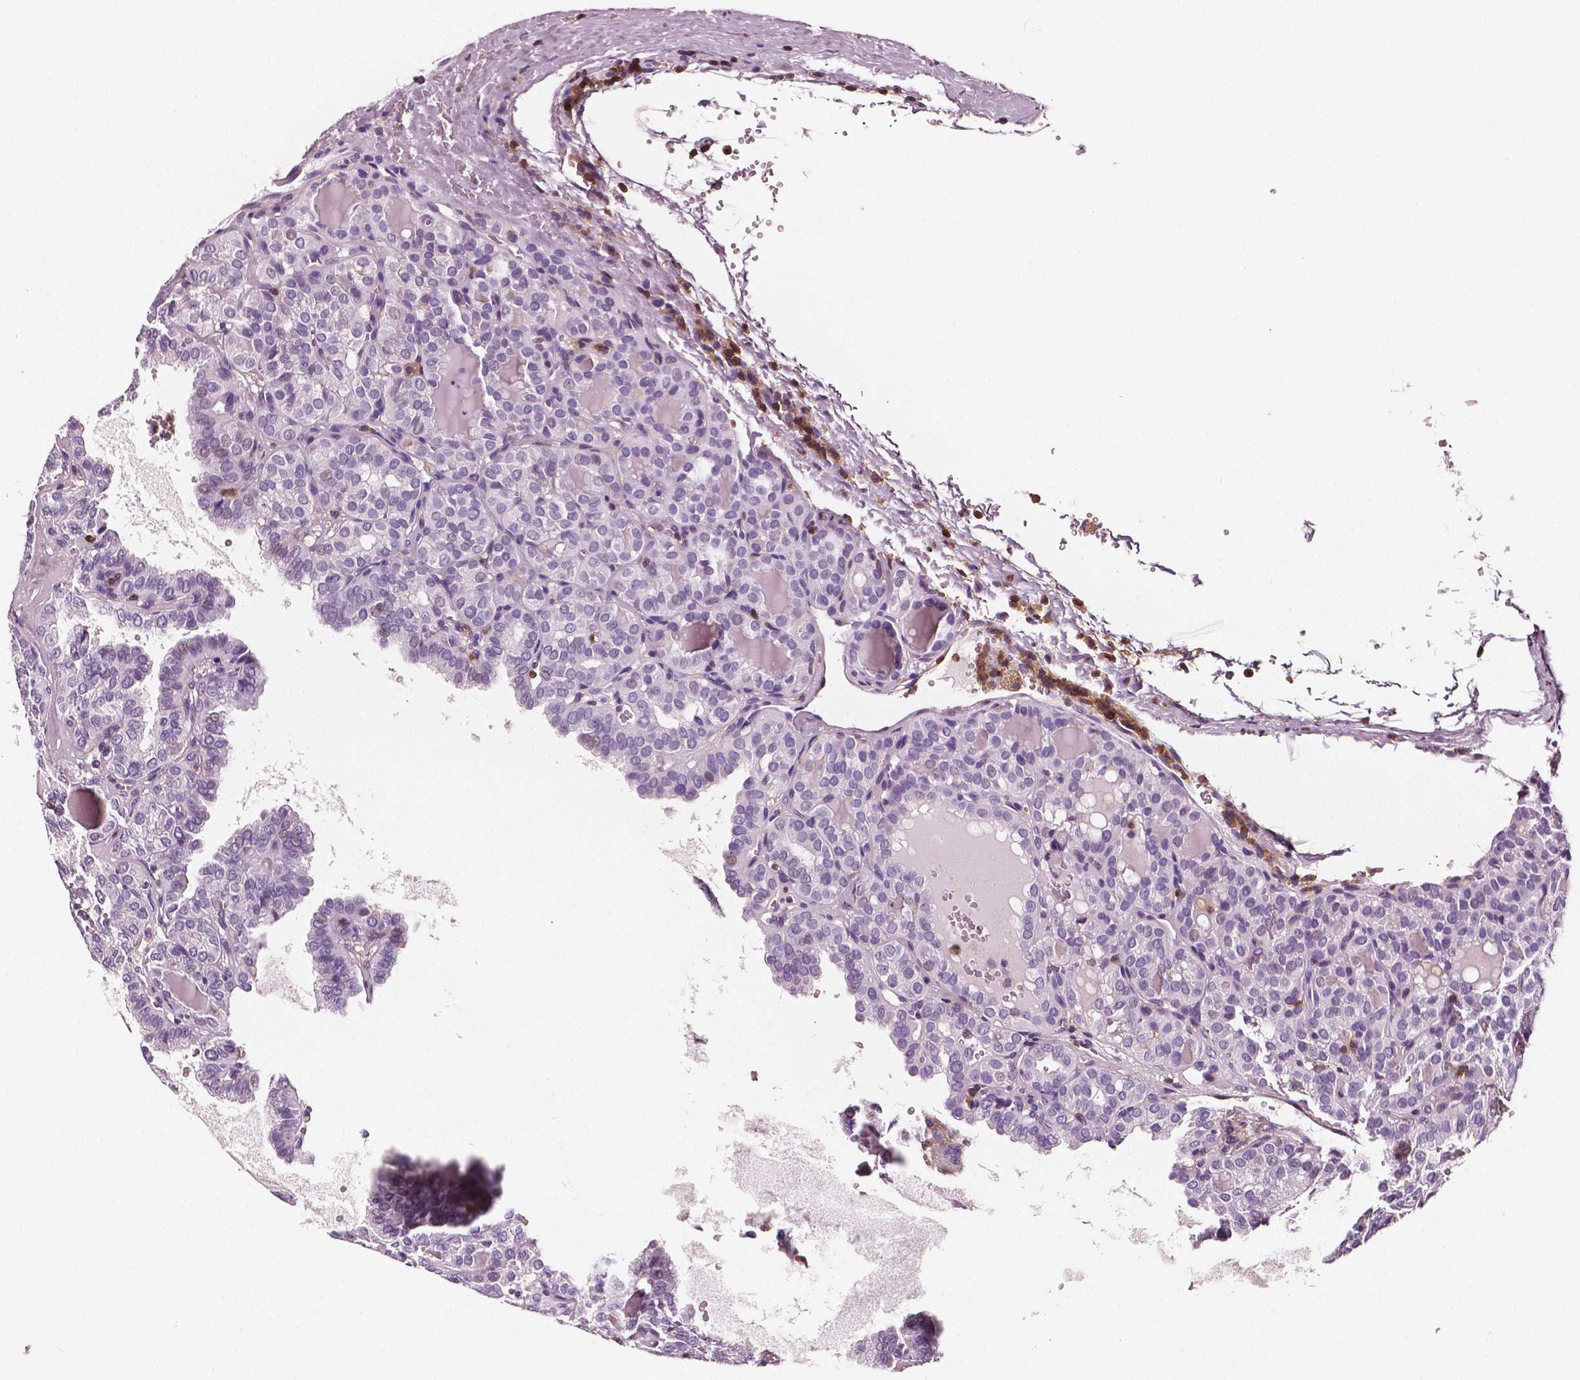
{"staining": {"intensity": "negative", "quantity": "none", "location": "none"}, "tissue": "thyroid cancer", "cell_type": "Tumor cells", "image_type": "cancer", "snomed": [{"axis": "morphology", "description": "Papillary adenocarcinoma, NOS"}, {"axis": "topography", "description": "Thyroid gland"}], "caption": "DAB (3,3'-diaminobenzidine) immunohistochemical staining of human thyroid cancer (papillary adenocarcinoma) demonstrates no significant positivity in tumor cells.", "gene": "PTPRC", "patient": {"sex": "female", "age": 41}}